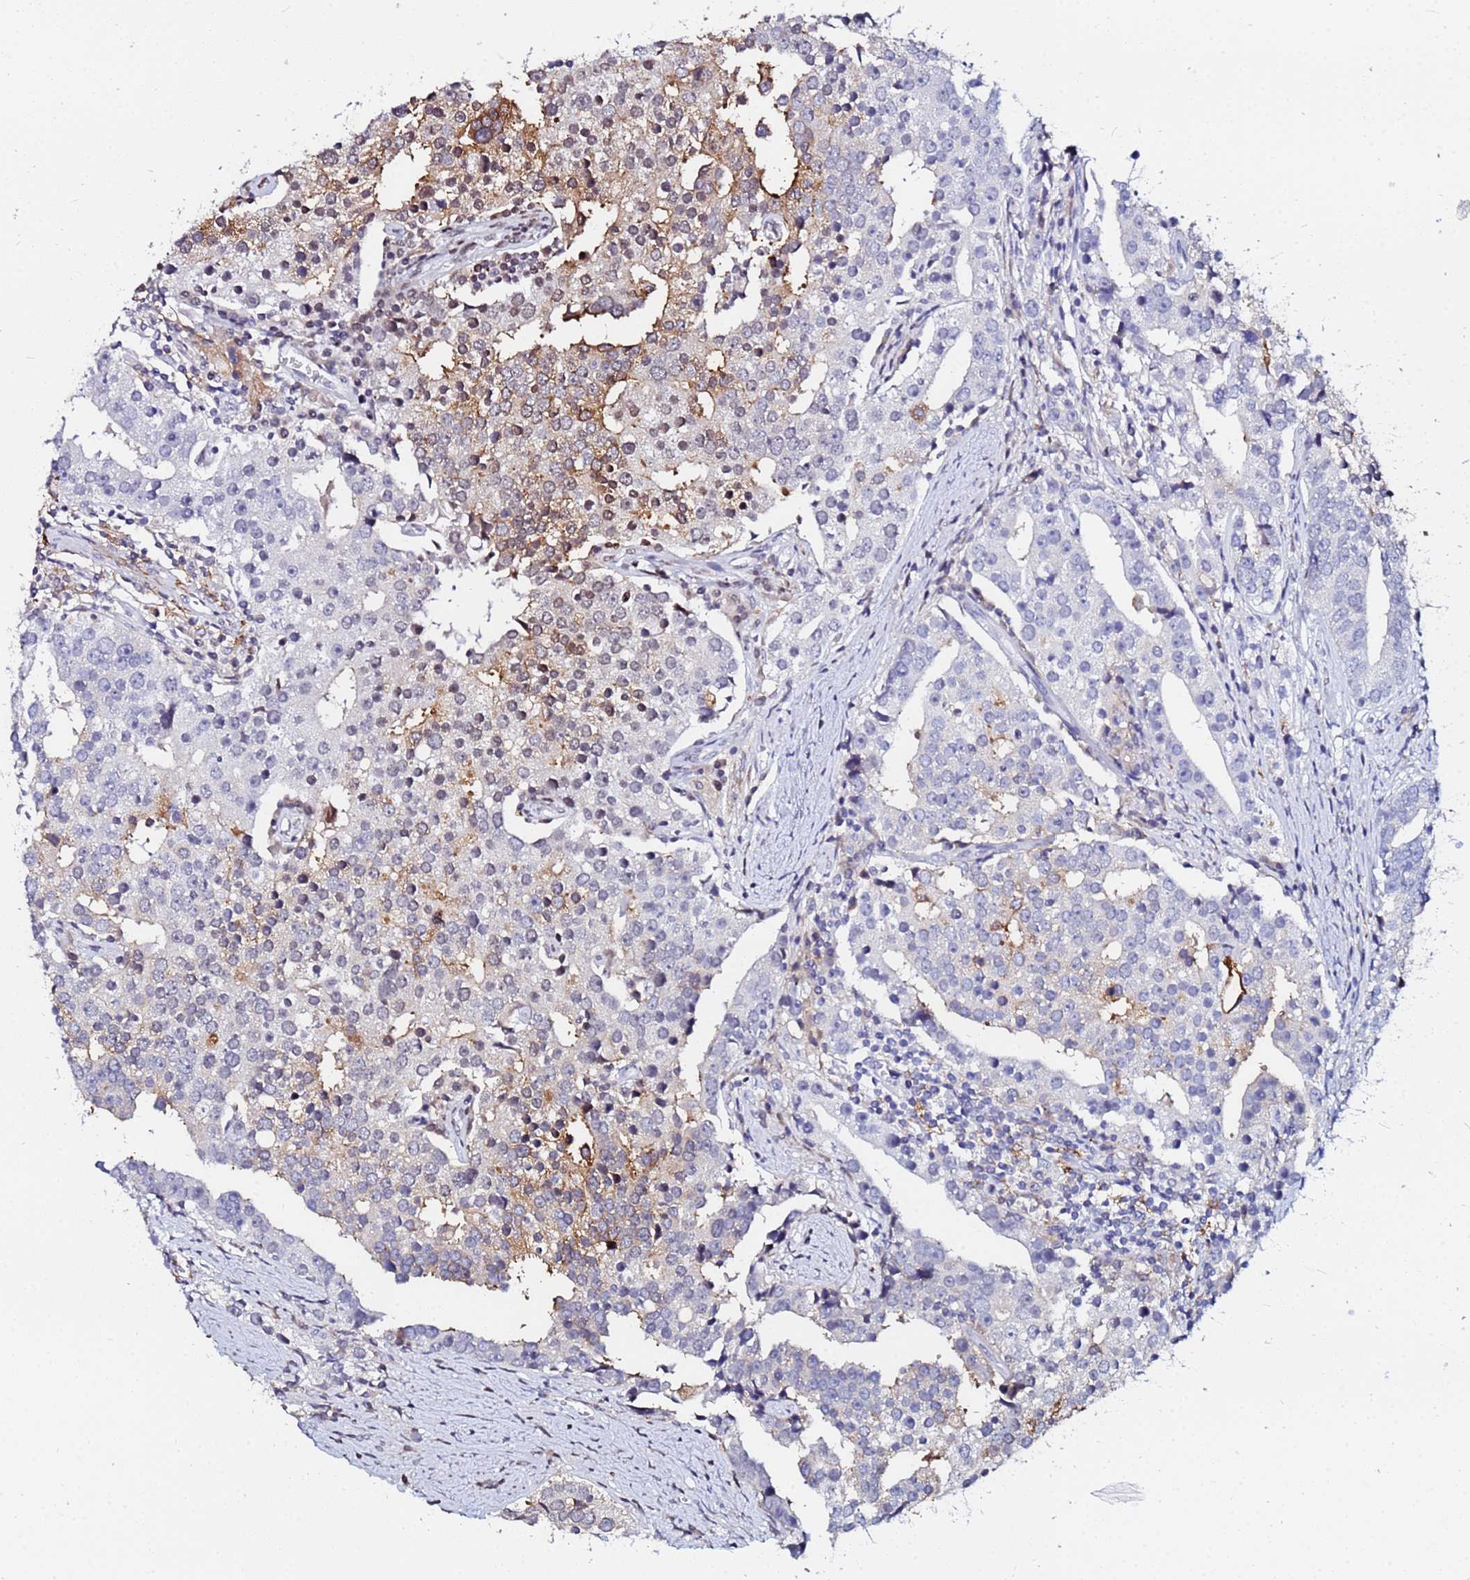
{"staining": {"intensity": "moderate", "quantity": "25%-75%", "location": "cytoplasmic/membranous,nuclear"}, "tissue": "prostate cancer", "cell_type": "Tumor cells", "image_type": "cancer", "snomed": [{"axis": "morphology", "description": "Adenocarcinoma, High grade"}, {"axis": "topography", "description": "Prostate"}], "caption": "High-power microscopy captured an IHC image of high-grade adenocarcinoma (prostate), revealing moderate cytoplasmic/membranous and nuclear positivity in about 25%-75% of tumor cells.", "gene": "BASP1", "patient": {"sex": "male", "age": 71}}